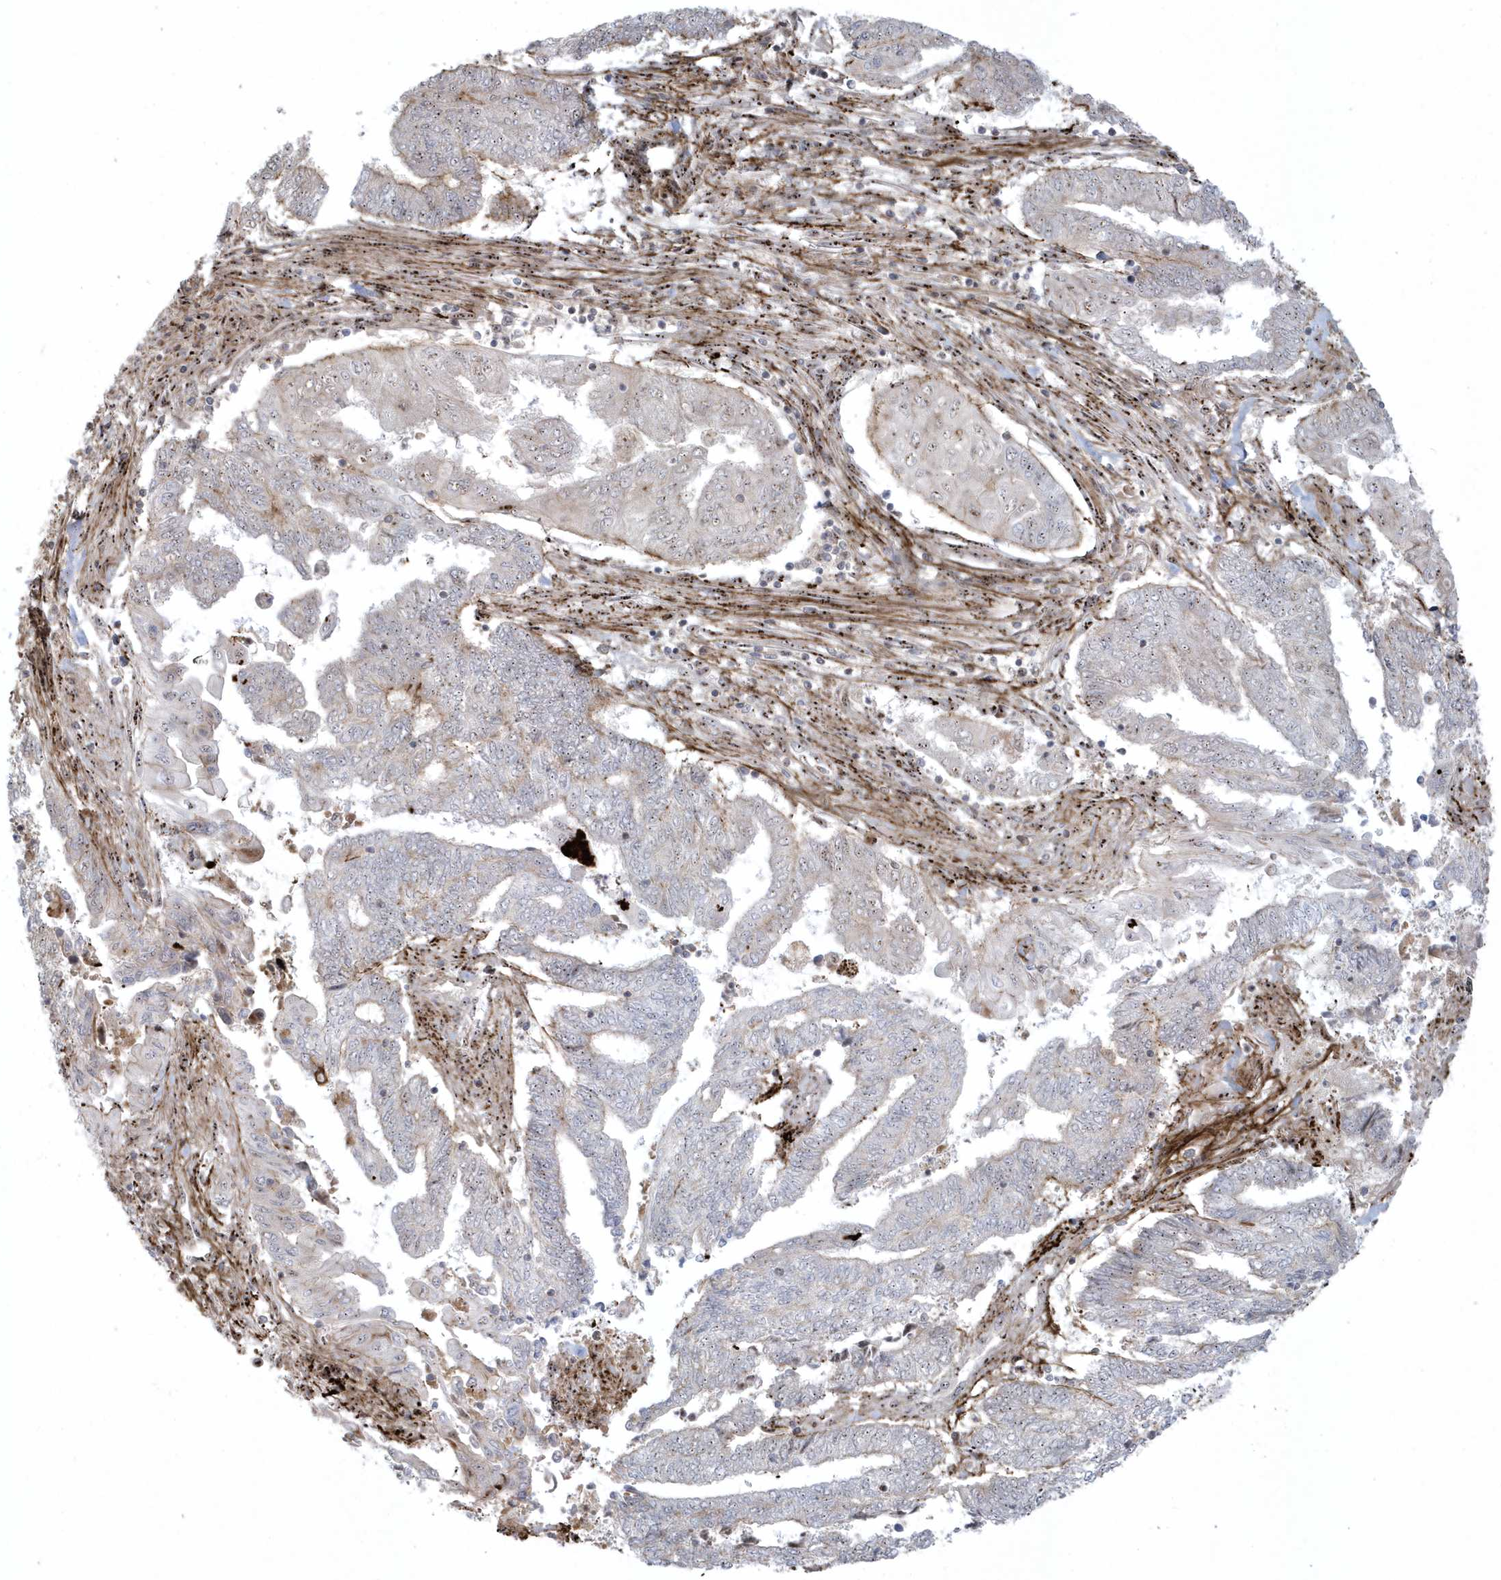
{"staining": {"intensity": "negative", "quantity": "none", "location": "none"}, "tissue": "endometrial cancer", "cell_type": "Tumor cells", "image_type": "cancer", "snomed": [{"axis": "morphology", "description": "Adenocarcinoma, NOS"}, {"axis": "topography", "description": "Uterus"}, {"axis": "topography", "description": "Endometrium"}], "caption": "There is no significant positivity in tumor cells of endometrial cancer. Nuclei are stained in blue.", "gene": "MASP2", "patient": {"sex": "female", "age": 70}}